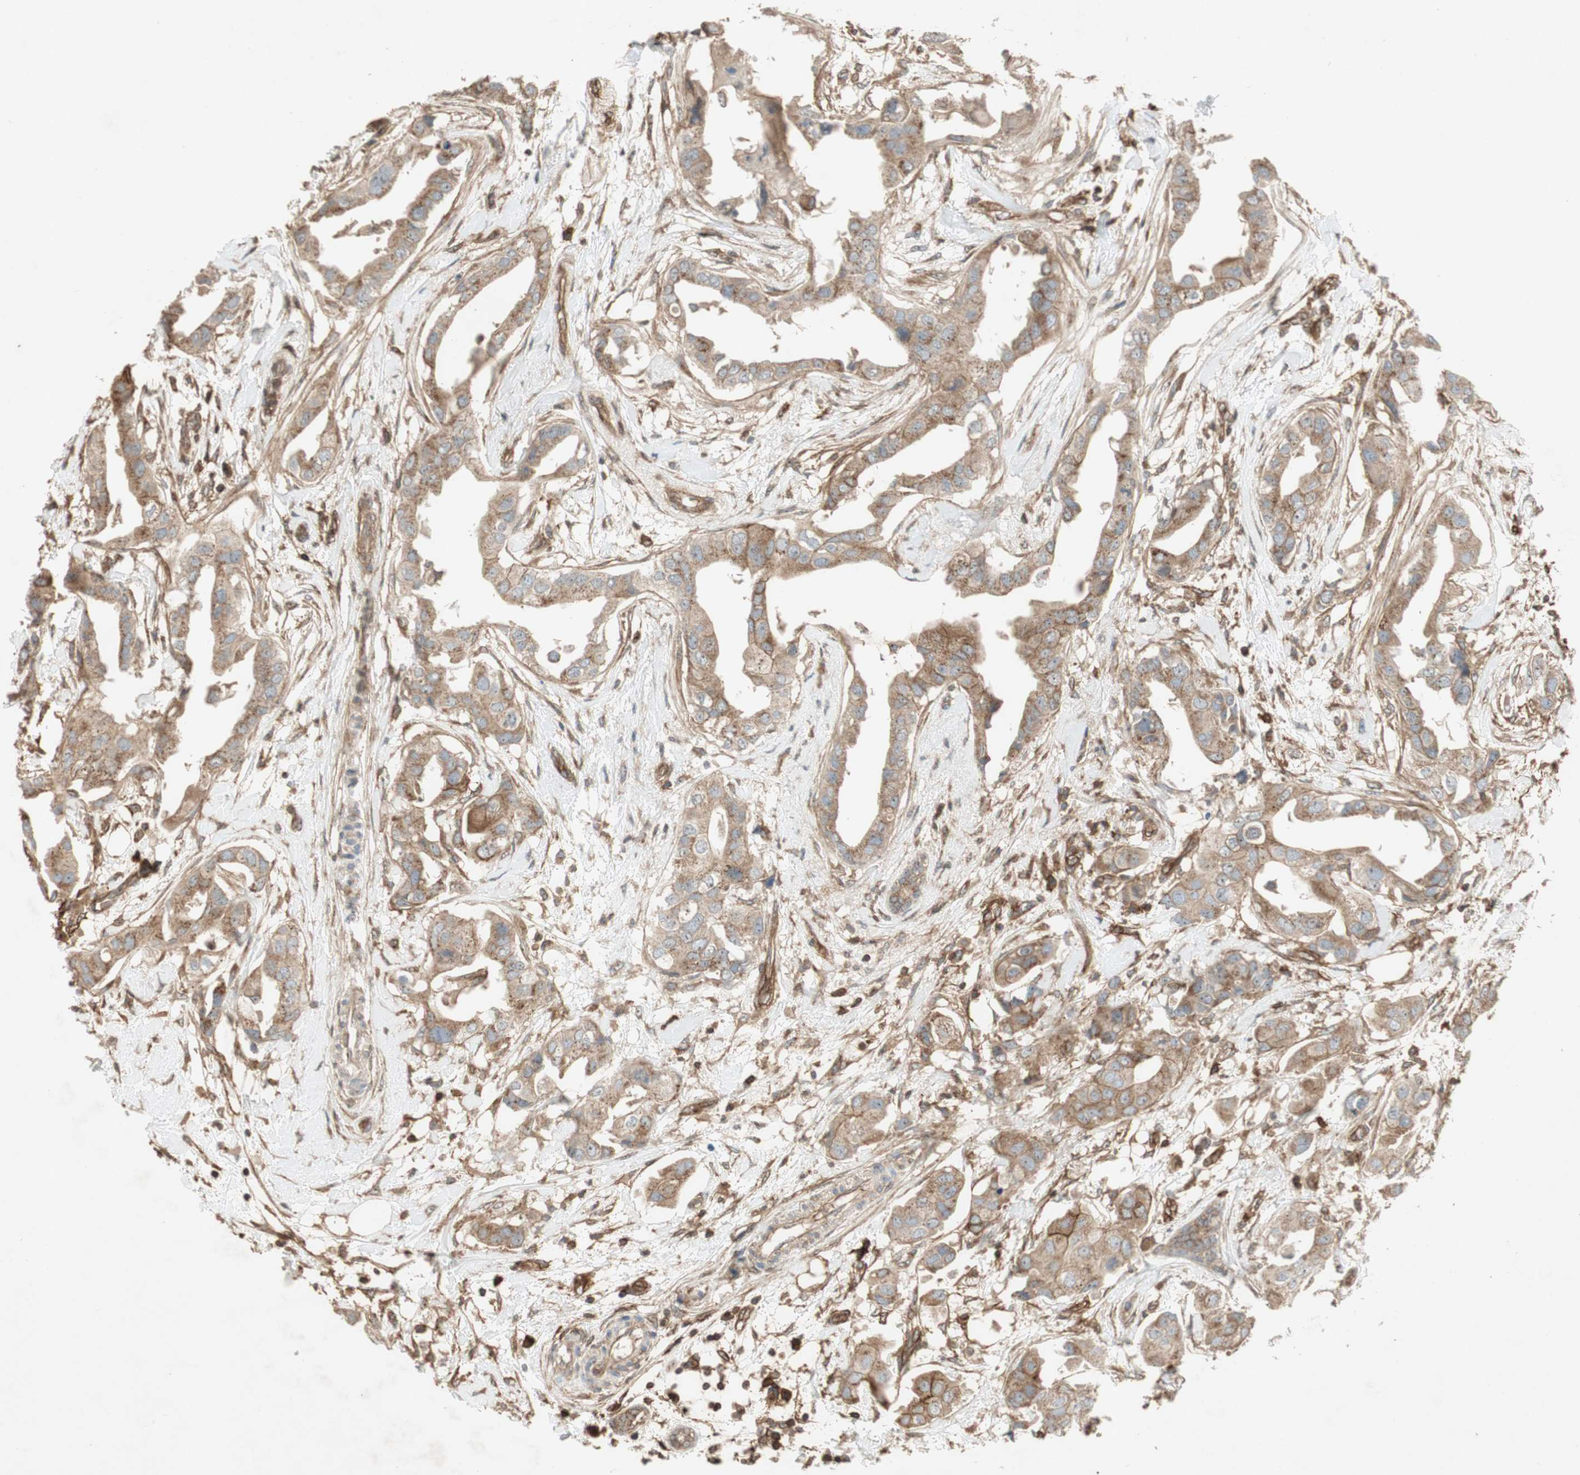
{"staining": {"intensity": "moderate", "quantity": ">75%", "location": "cytoplasmic/membranous"}, "tissue": "breast cancer", "cell_type": "Tumor cells", "image_type": "cancer", "snomed": [{"axis": "morphology", "description": "Duct carcinoma"}, {"axis": "topography", "description": "Breast"}], "caption": "A histopathology image showing moderate cytoplasmic/membranous positivity in about >75% of tumor cells in breast intraductal carcinoma, as visualized by brown immunohistochemical staining.", "gene": "BTN3A3", "patient": {"sex": "female", "age": 40}}